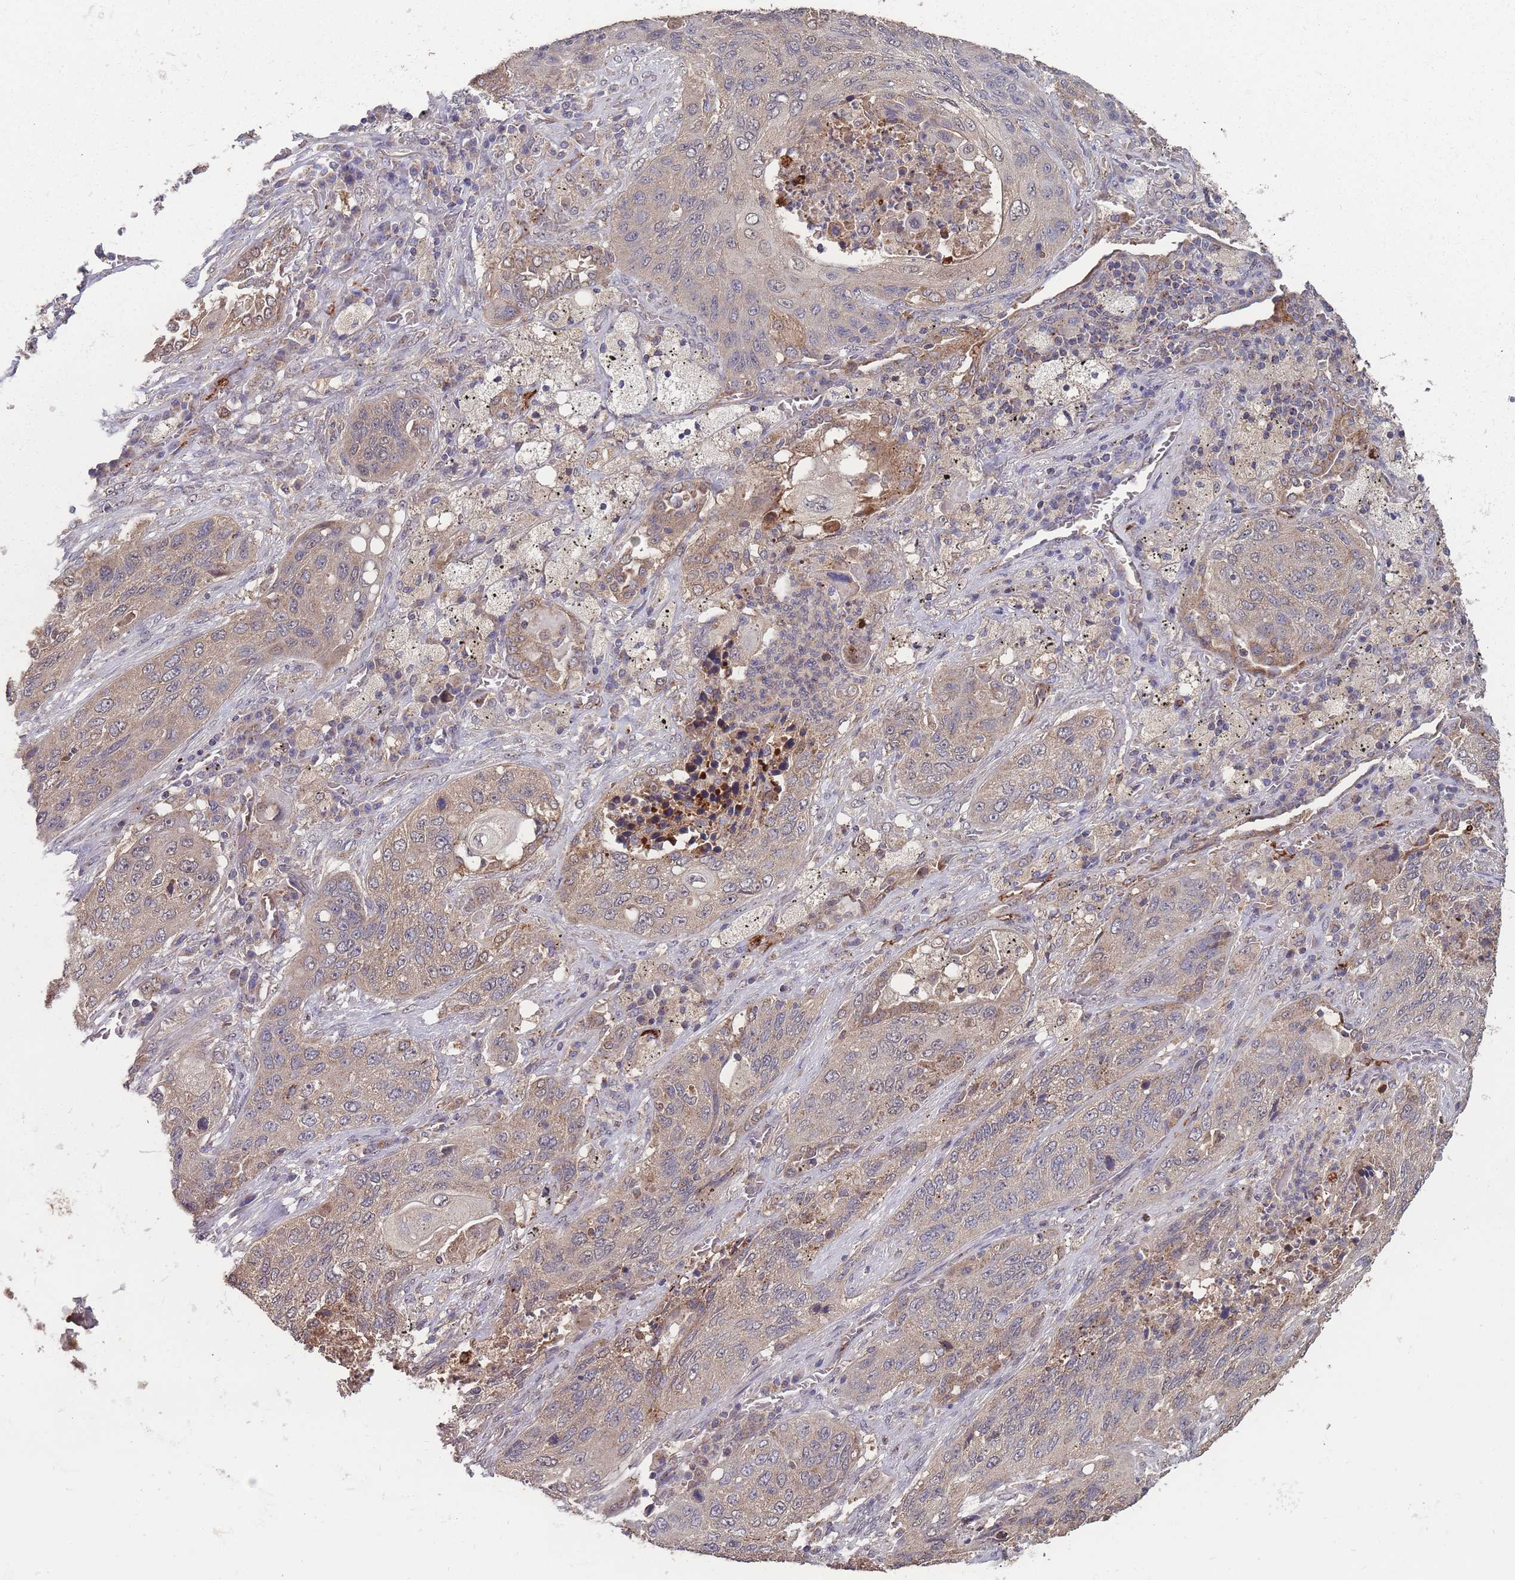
{"staining": {"intensity": "weak", "quantity": ">75%", "location": "cytoplasmic/membranous"}, "tissue": "lung cancer", "cell_type": "Tumor cells", "image_type": "cancer", "snomed": [{"axis": "morphology", "description": "Squamous cell carcinoma, NOS"}, {"axis": "topography", "description": "Lung"}], "caption": "Protein expression analysis of human lung cancer reveals weak cytoplasmic/membranous staining in about >75% of tumor cells.", "gene": "SLC35B4", "patient": {"sex": "female", "age": 63}}